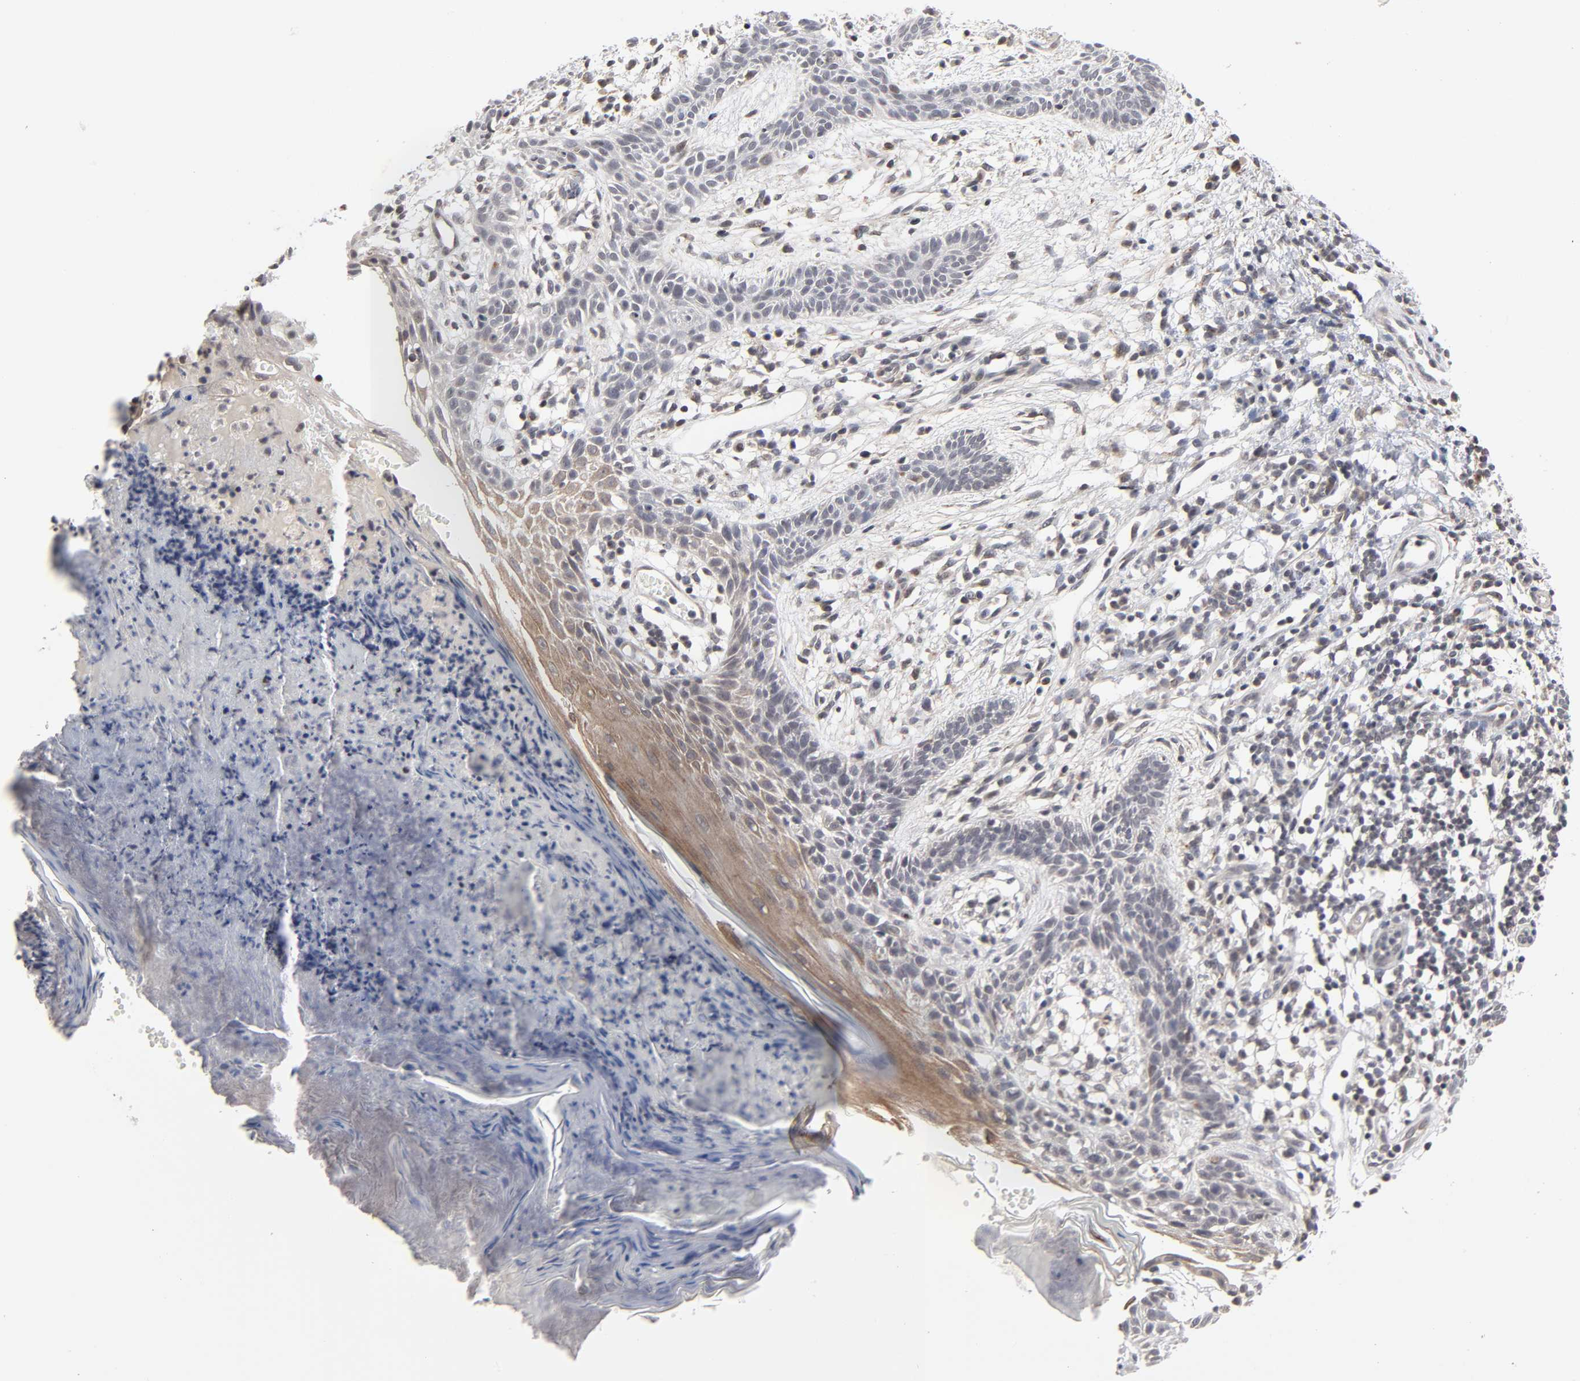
{"staining": {"intensity": "negative", "quantity": "none", "location": "none"}, "tissue": "skin cancer", "cell_type": "Tumor cells", "image_type": "cancer", "snomed": [{"axis": "morphology", "description": "Normal tissue, NOS"}, {"axis": "morphology", "description": "Basal cell carcinoma"}, {"axis": "topography", "description": "Skin"}], "caption": "Immunohistochemistry (IHC) of skin basal cell carcinoma demonstrates no staining in tumor cells.", "gene": "AUH", "patient": {"sex": "female", "age": 69}}